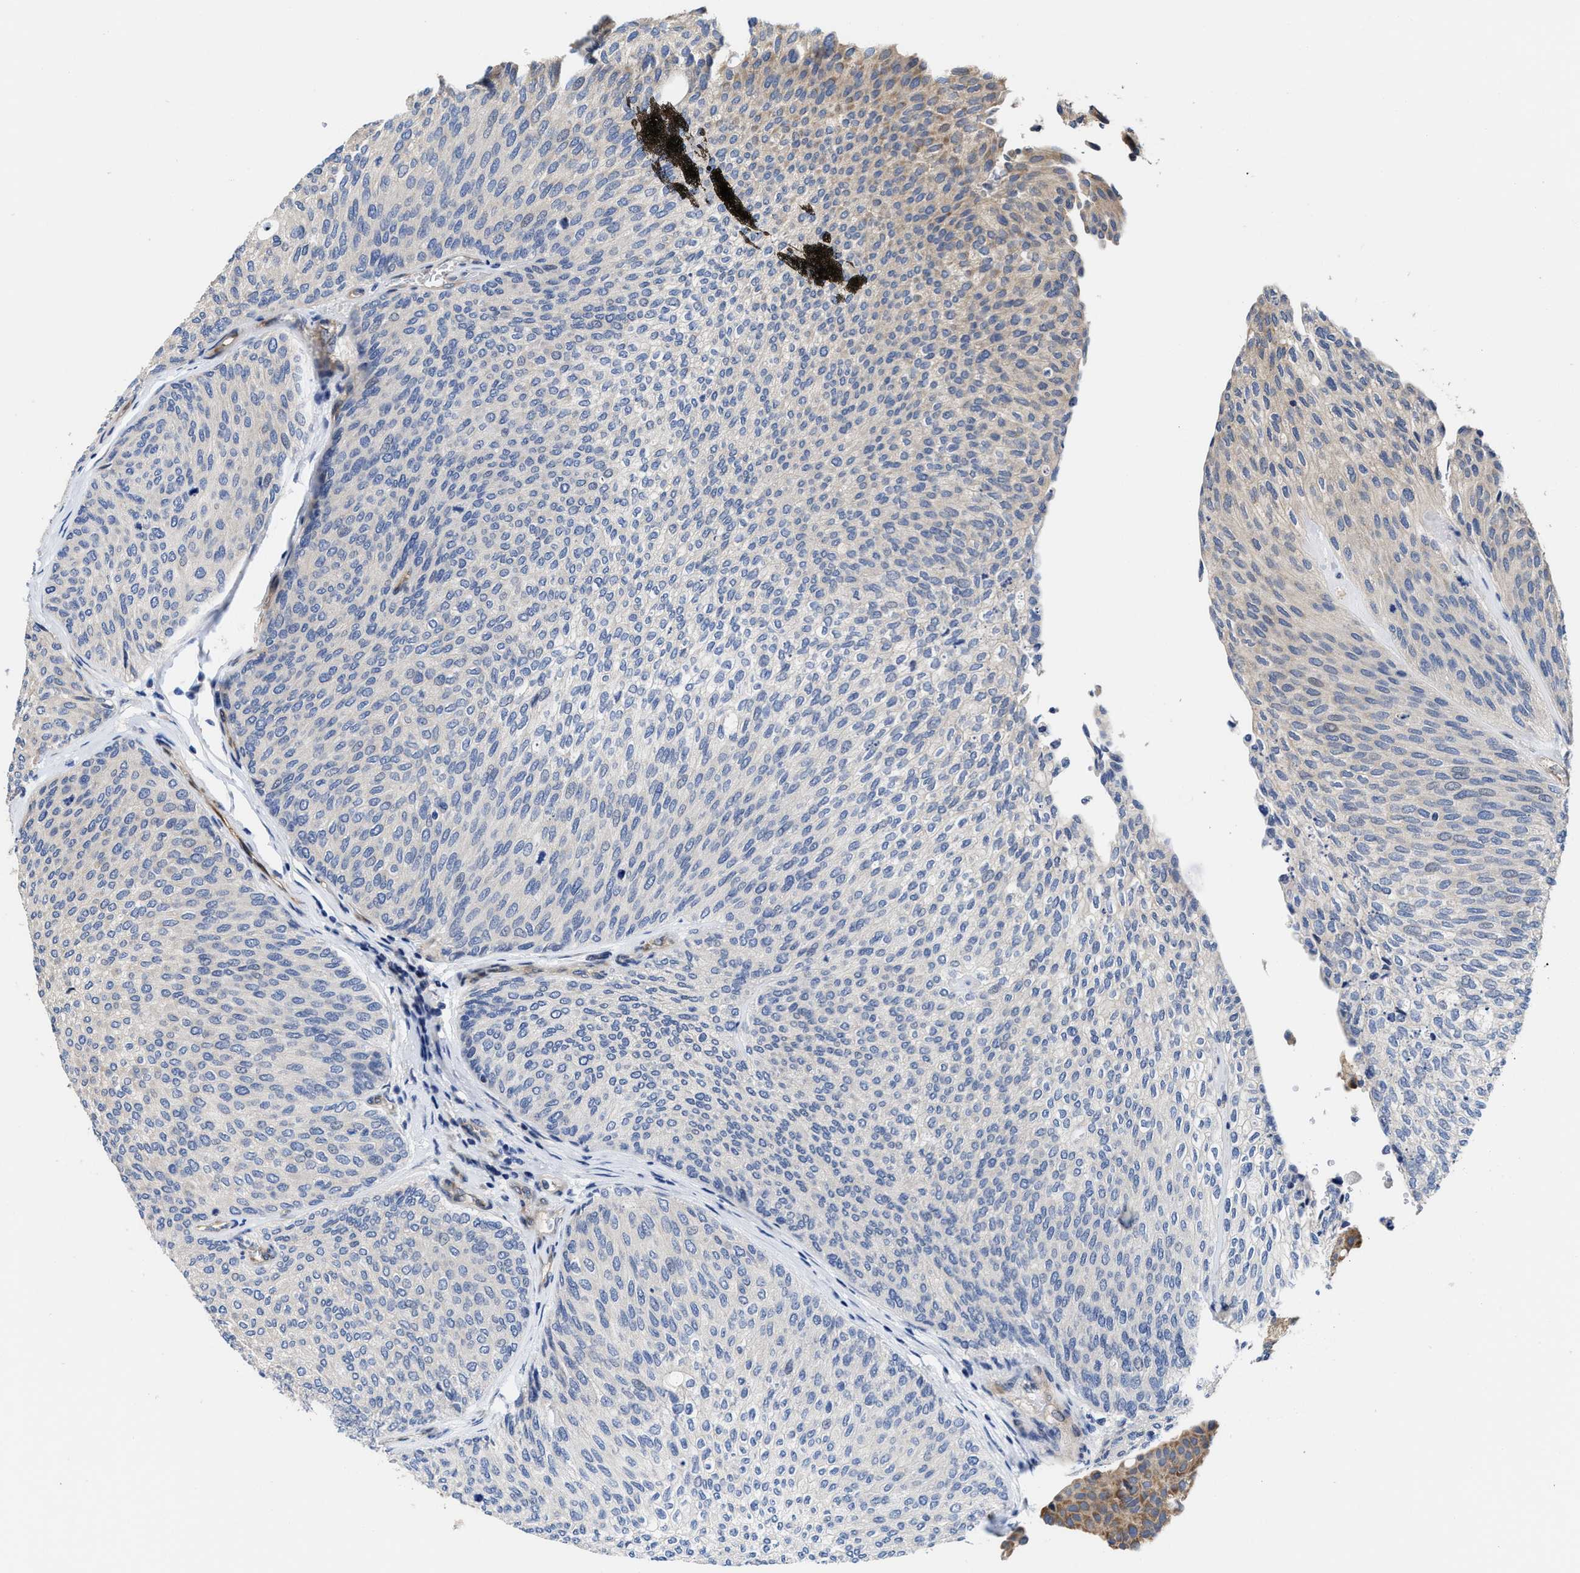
{"staining": {"intensity": "negative", "quantity": "none", "location": "none"}, "tissue": "urothelial cancer", "cell_type": "Tumor cells", "image_type": "cancer", "snomed": [{"axis": "morphology", "description": "Urothelial carcinoma, Low grade"}, {"axis": "topography", "description": "Urinary bladder"}], "caption": "Immunohistochemical staining of urothelial carcinoma (low-grade) shows no significant staining in tumor cells.", "gene": "TRAF6", "patient": {"sex": "female", "age": 79}}